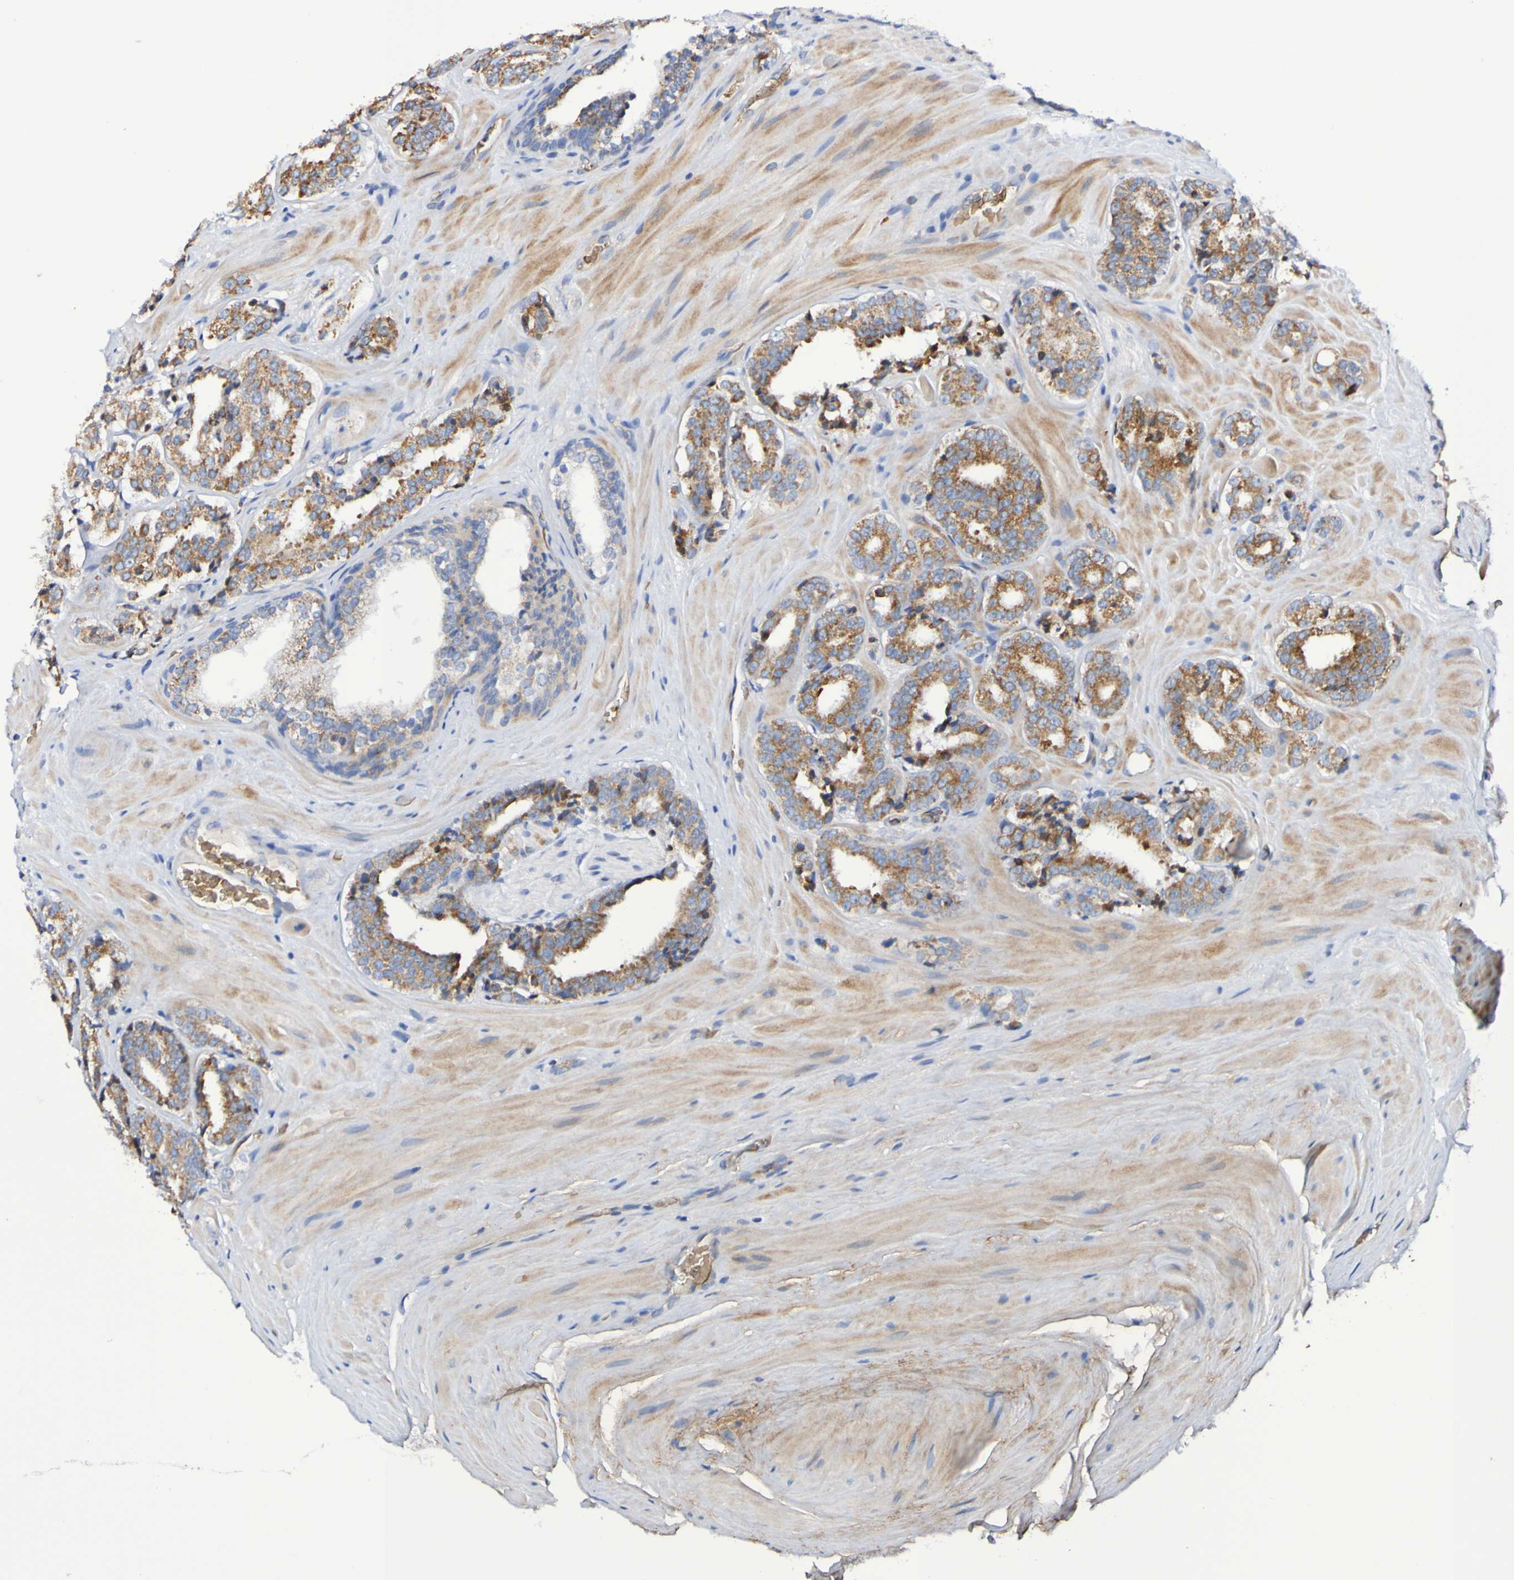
{"staining": {"intensity": "moderate", "quantity": ">75%", "location": "cytoplasmic/membranous"}, "tissue": "prostate cancer", "cell_type": "Tumor cells", "image_type": "cancer", "snomed": [{"axis": "morphology", "description": "Adenocarcinoma, High grade"}, {"axis": "topography", "description": "Prostate"}], "caption": "Approximately >75% of tumor cells in high-grade adenocarcinoma (prostate) show moderate cytoplasmic/membranous protein positivity as visualized by brown immunohistochemical staining.", "gene": "WNT4", "patient": {"sex": "male", "age": 60}}